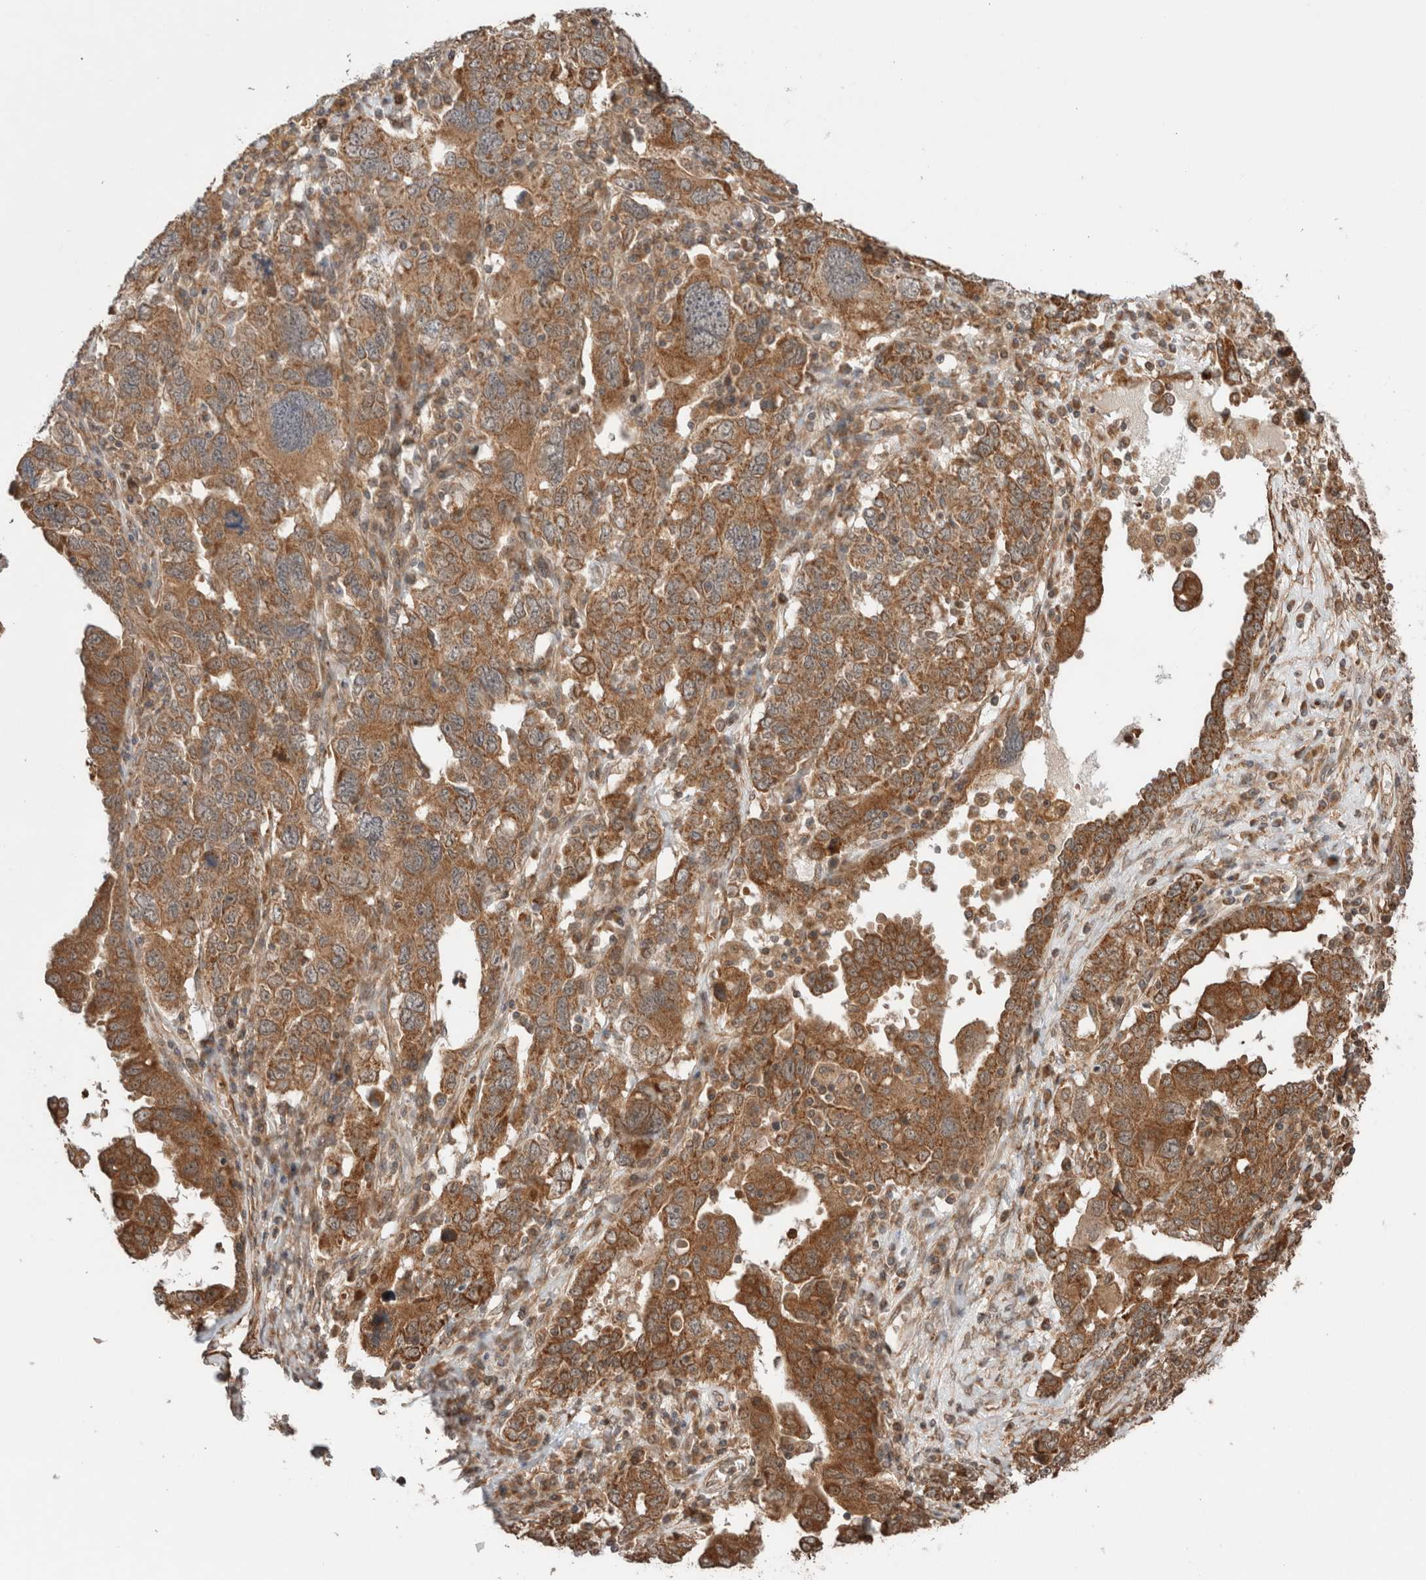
{"staining": {"intensity": "strong", "quantity": ">75%", "location": "cytoplasmic/membranous"}, "tissue": "ovarian cancer", "cell_type": "Tumor cells", "image_type": "cancer", "snomed": [{"axis": "morphology", "description": "Carcinoma, endometroid"}, {"axis": "topography", "description": "Ovary"}], "caption": "The histopathology image reveals immunohistochemical staining of ovarian cancer. There is strong cytoplasmic/membranous staining is appreciated in approximately >75% of tumor cells. Using DAB (3,3'-diaminobenzidine) (brown) and hematoxylin (blue) stains, captured at high magnification using brightfield microscopy.", "gene": "ZNF649", "patient": {"sex": "female", "age": 62}}